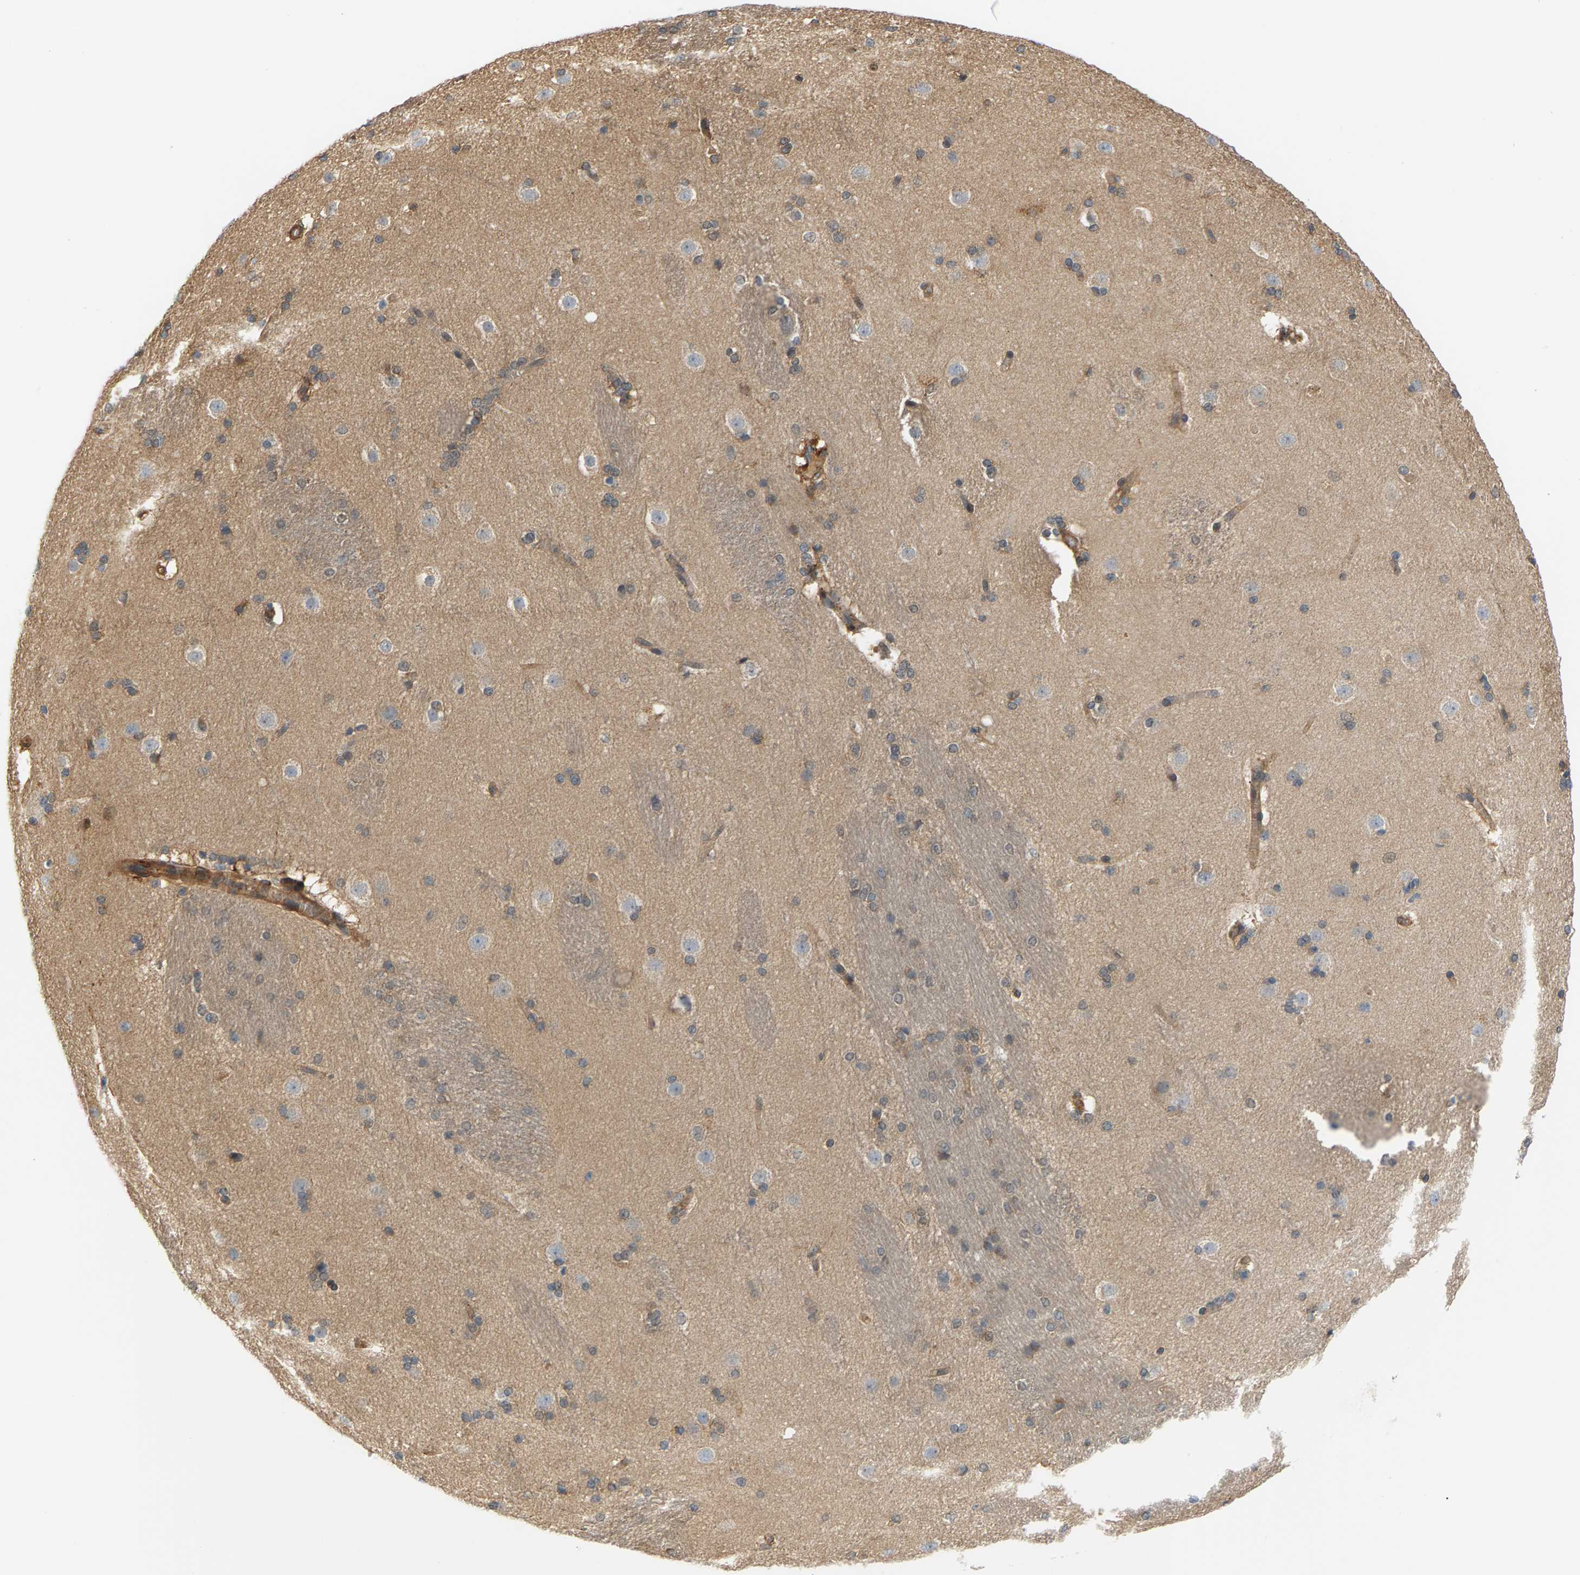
{"staining": {"intensity": "moderate", "quantity": "<25%", "location": "cytoplasmic/membranous"}, "tissue": "caudate", "cell_type": "Glial cells", "image_type": "normal", "snomed": [{"axis": "morphology", "description": "Normal tissue, NOS"}, {"axis": "topography", "description": "Lateral ventricle wall"}], "caption": "Immunohistochemistry (DAB (3,3'-diaminobenzidine)) staining of unremarkable caudate shows moderate cytoplasmic/membranous protein positivity in approximately <25% of glial cells.", "gene": "KRTAP27", "patient": {"sex": "female", "age": 19}}